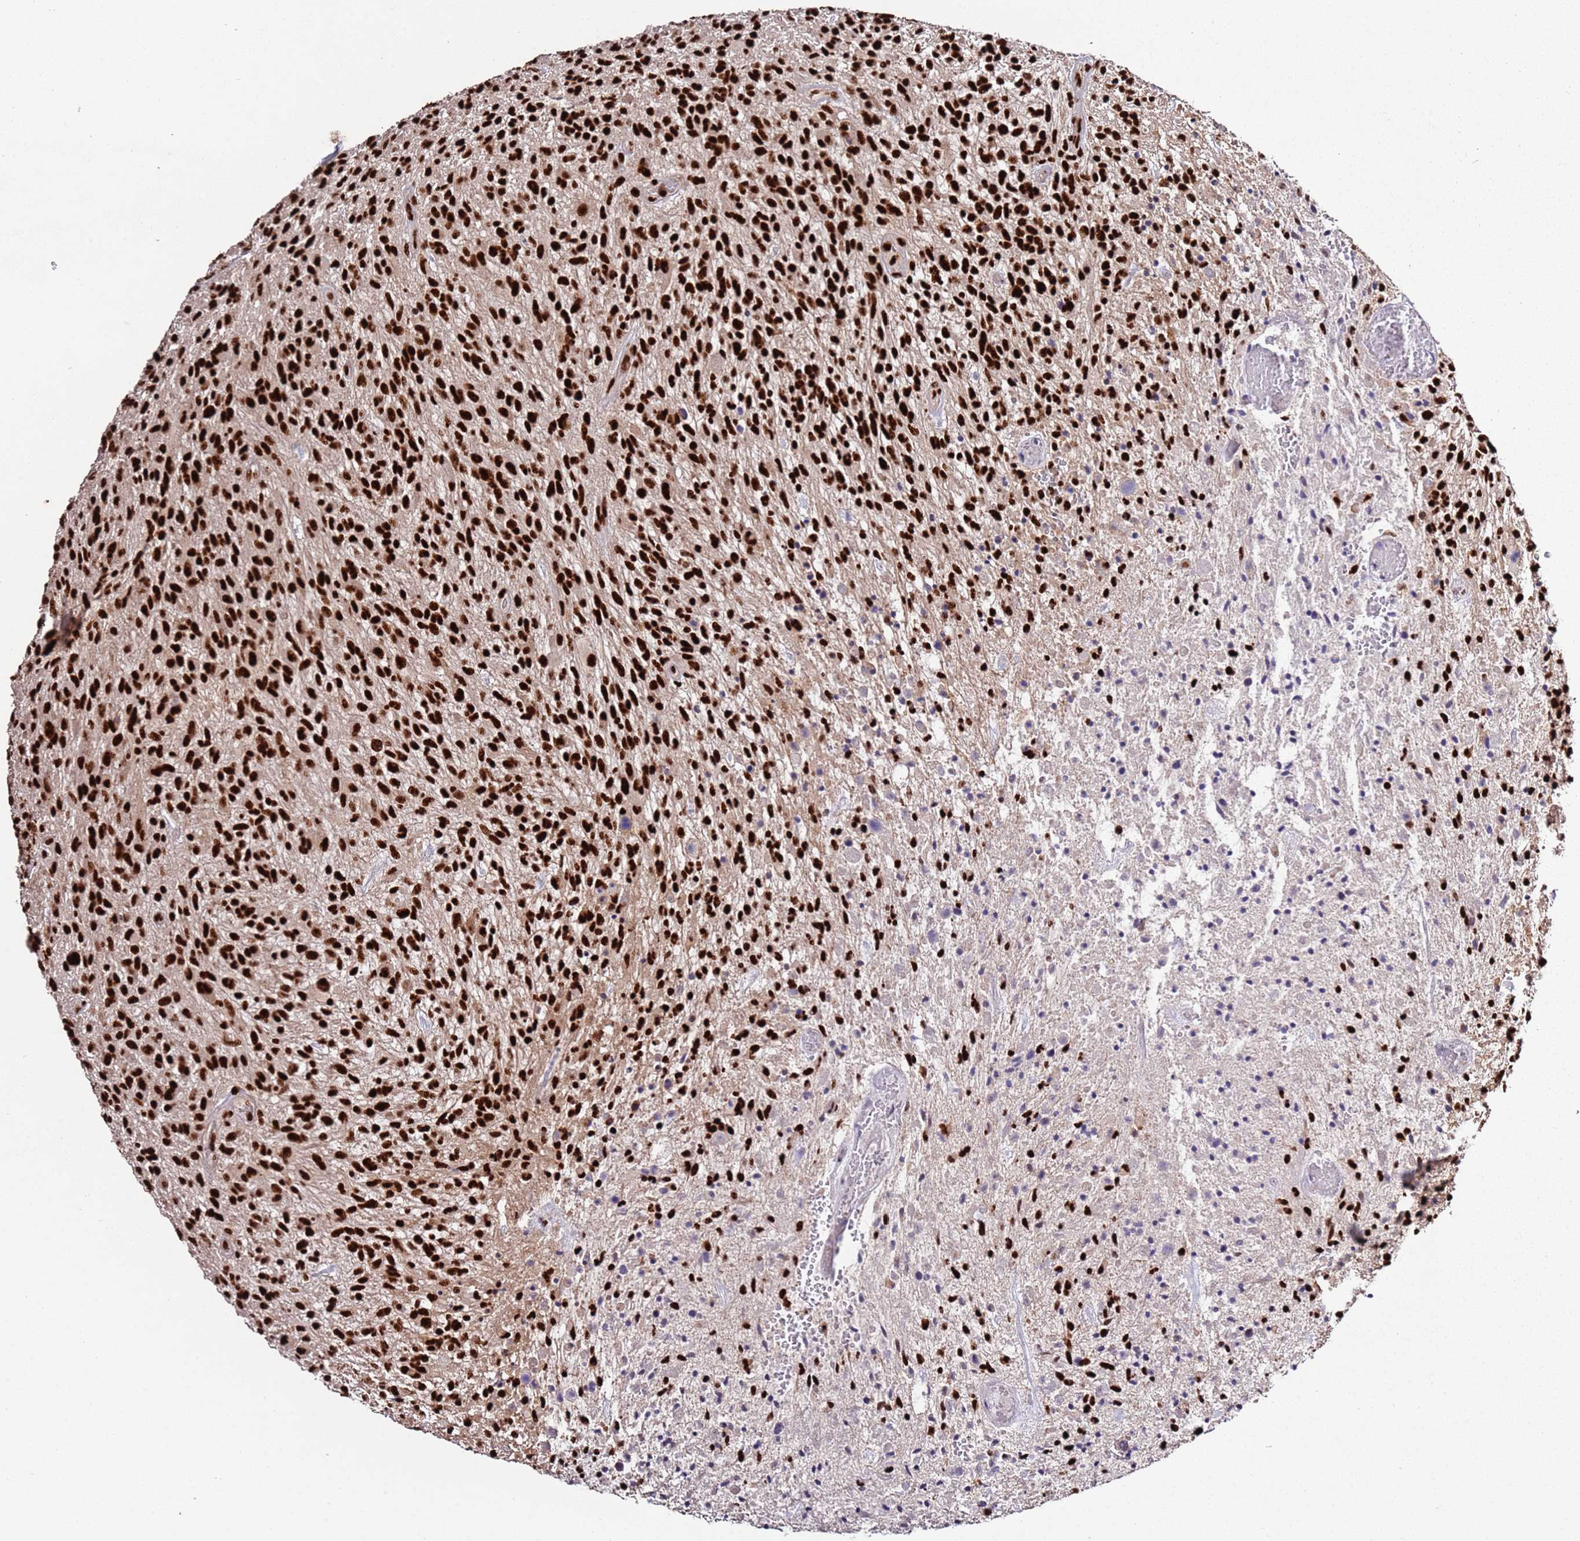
{"staining": {"intensity": "strong", "quantity": ">75%", "location": "nuclear"}, "tissue": "glioma", "cell_type": "Tumor cells", "image_type": "cancer", "snomed": [{"axis": "morphology", "description": "Glioma, malignant, High grade"}, {"axis": "topography", "description": "Brain"}], "caption": "About >75% of tumor cells in malignant high-grade glioma reveal strong nuclear protein staining as visualized by brown immunohistochemical staining.", "gene": "C6orf226", "patient": {"sex": "male", "age": 47}}